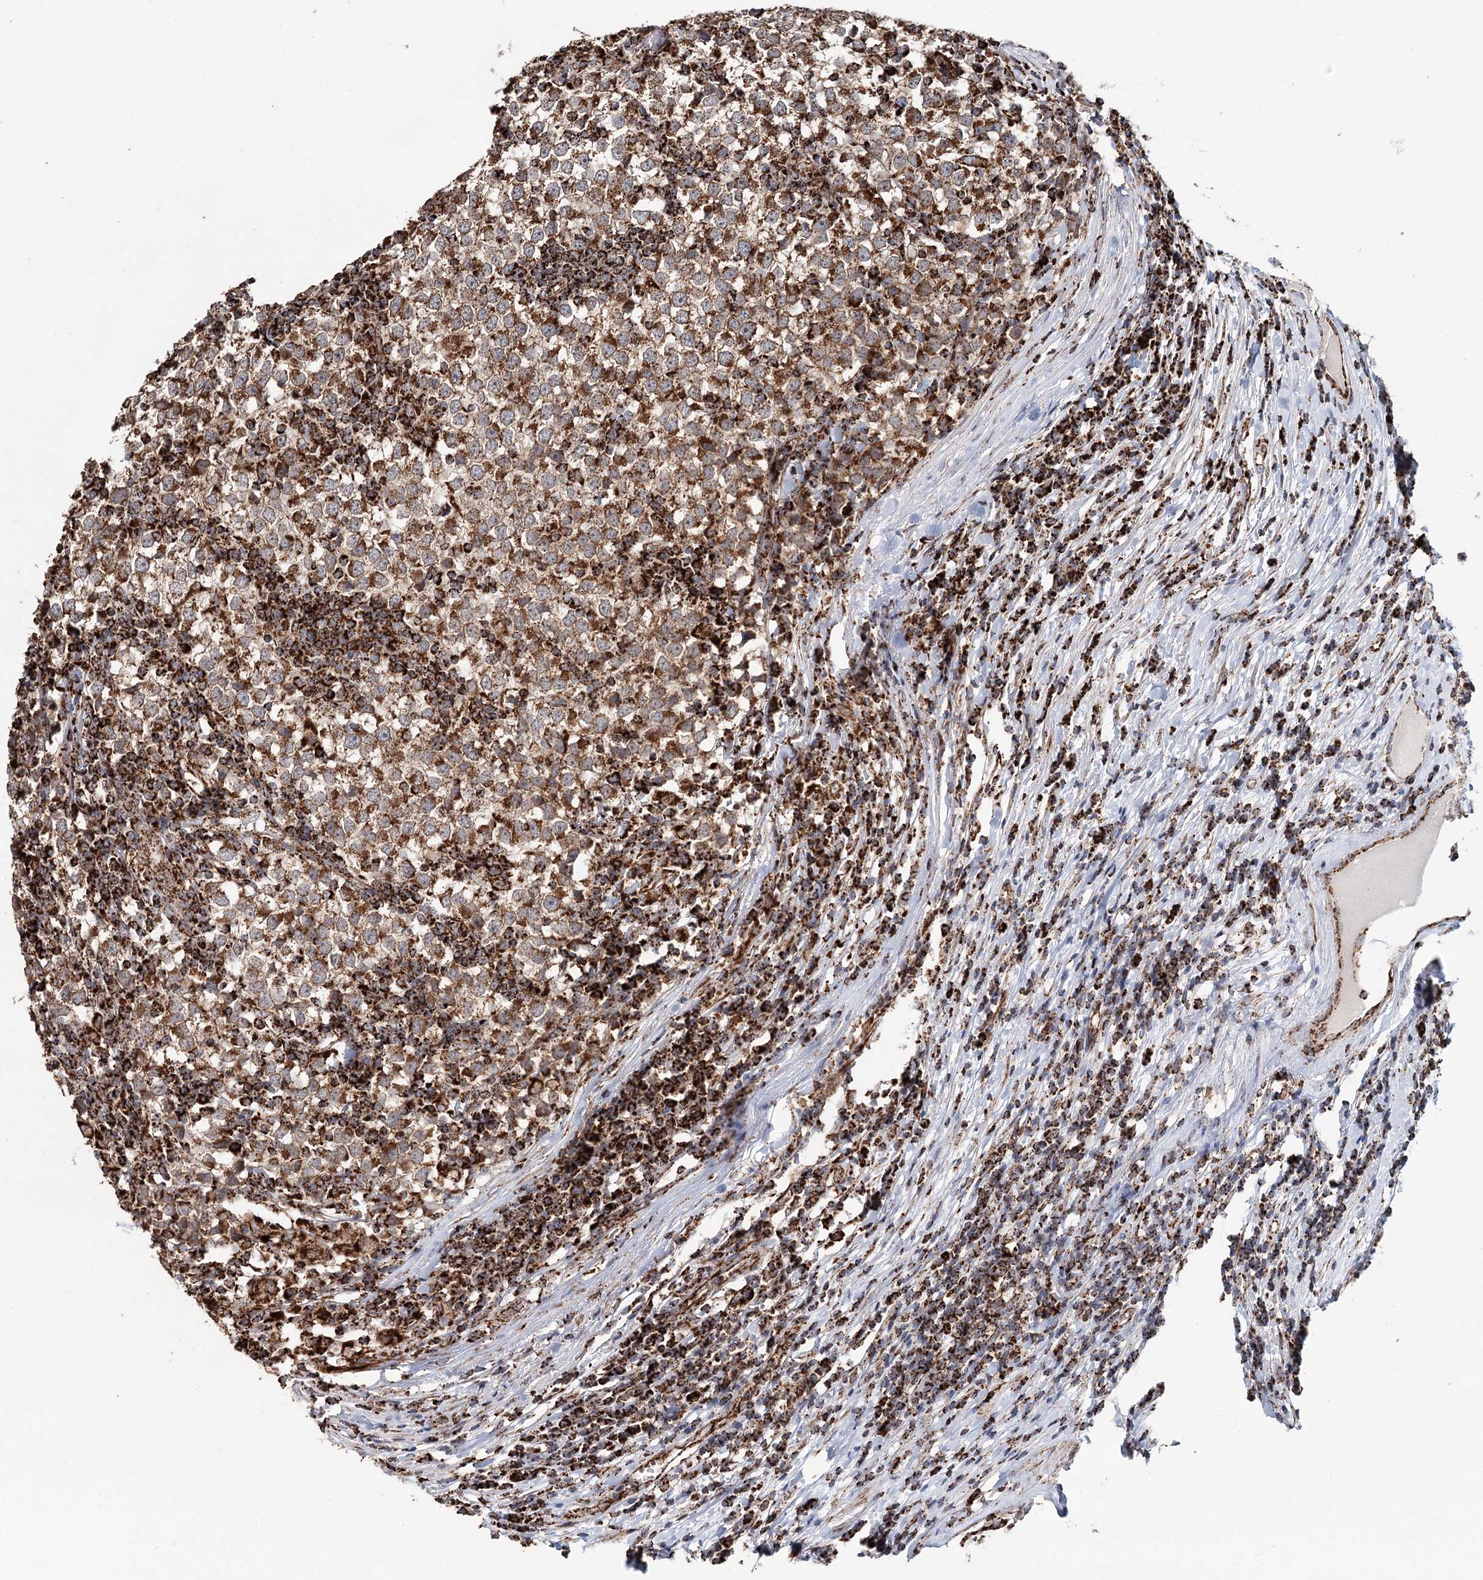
{"staining": {"intensity": "moderate", "quantity": ">75%", "location": "cytoplasmic/membranous"}, "tissue": "testis cancer", "cell_type": "Tumor cells", "image_type": "cancer", "snomed": [{"axis": "morphology", "description": "Seminoma, NOS"}, {"axis": "topography", "description": "Testis"}], "caption": "Tumor cells show moderate cytoplasmic/membranous expression in about >75% of cells in testis seminoma. (DAB IHC with brightfield microscopy, high magnification).", "gene": "APH1A", "patient": {"sex": "male", "age": 65}}